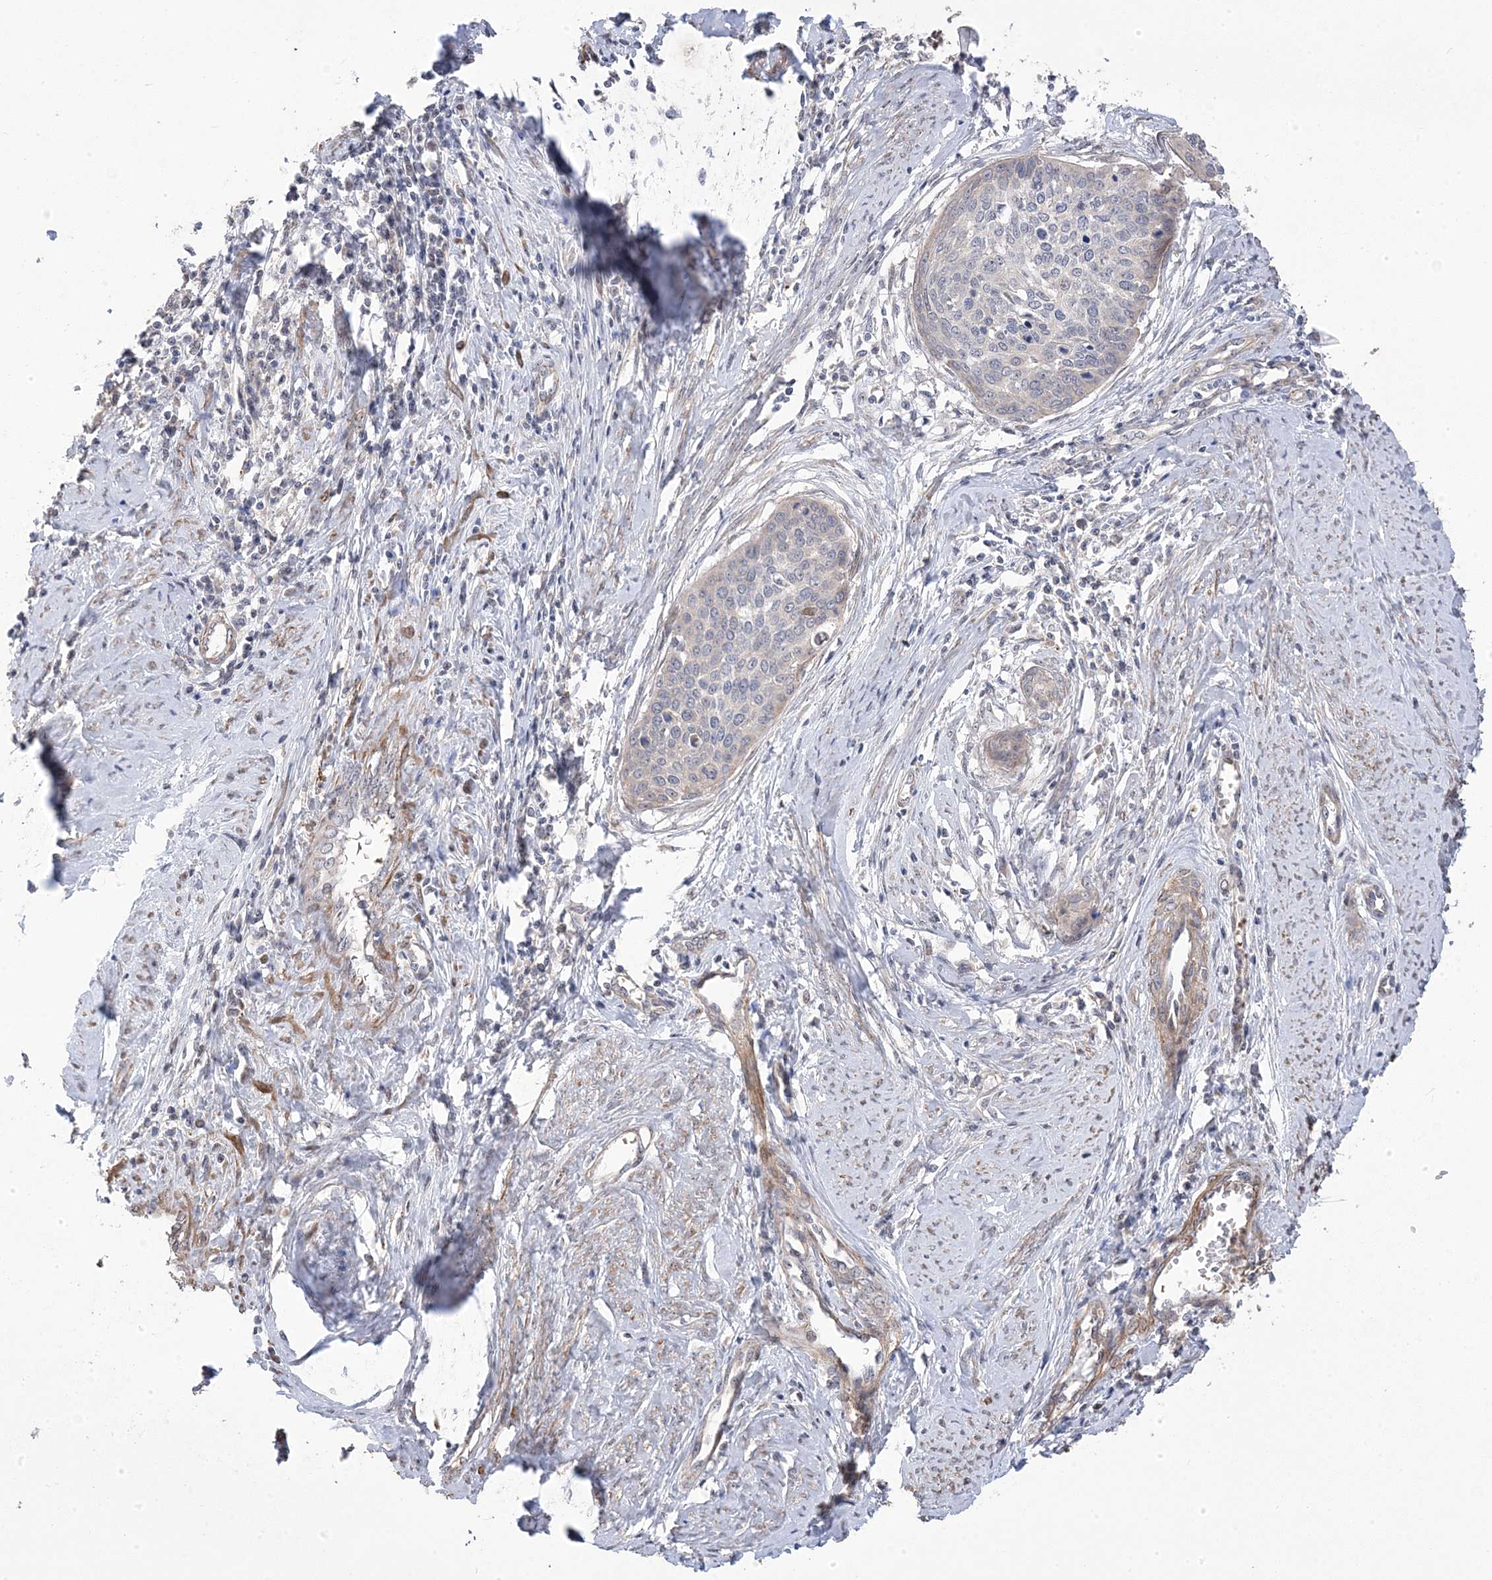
{"staining": {"intensity": "negative", "quantity": "none", "location": "none"}, "tissue": "cervical cancer", "cell_type": "Tumor cells", "image_type": "cancer", "snomed": [{"axis": "morphology", "description": "Squamous cell carcinoma, NOS"}, {"axis": "topography", "description": "Cervix"}], "caption": "Human squamous cell carcinoma (cervical) stained for a protein using immunohistochemistry (IHC) demonstrates no positivity in tumor cells.", "gene": "GTPBP6", "patient": {"sex": "female", "age": 37}}